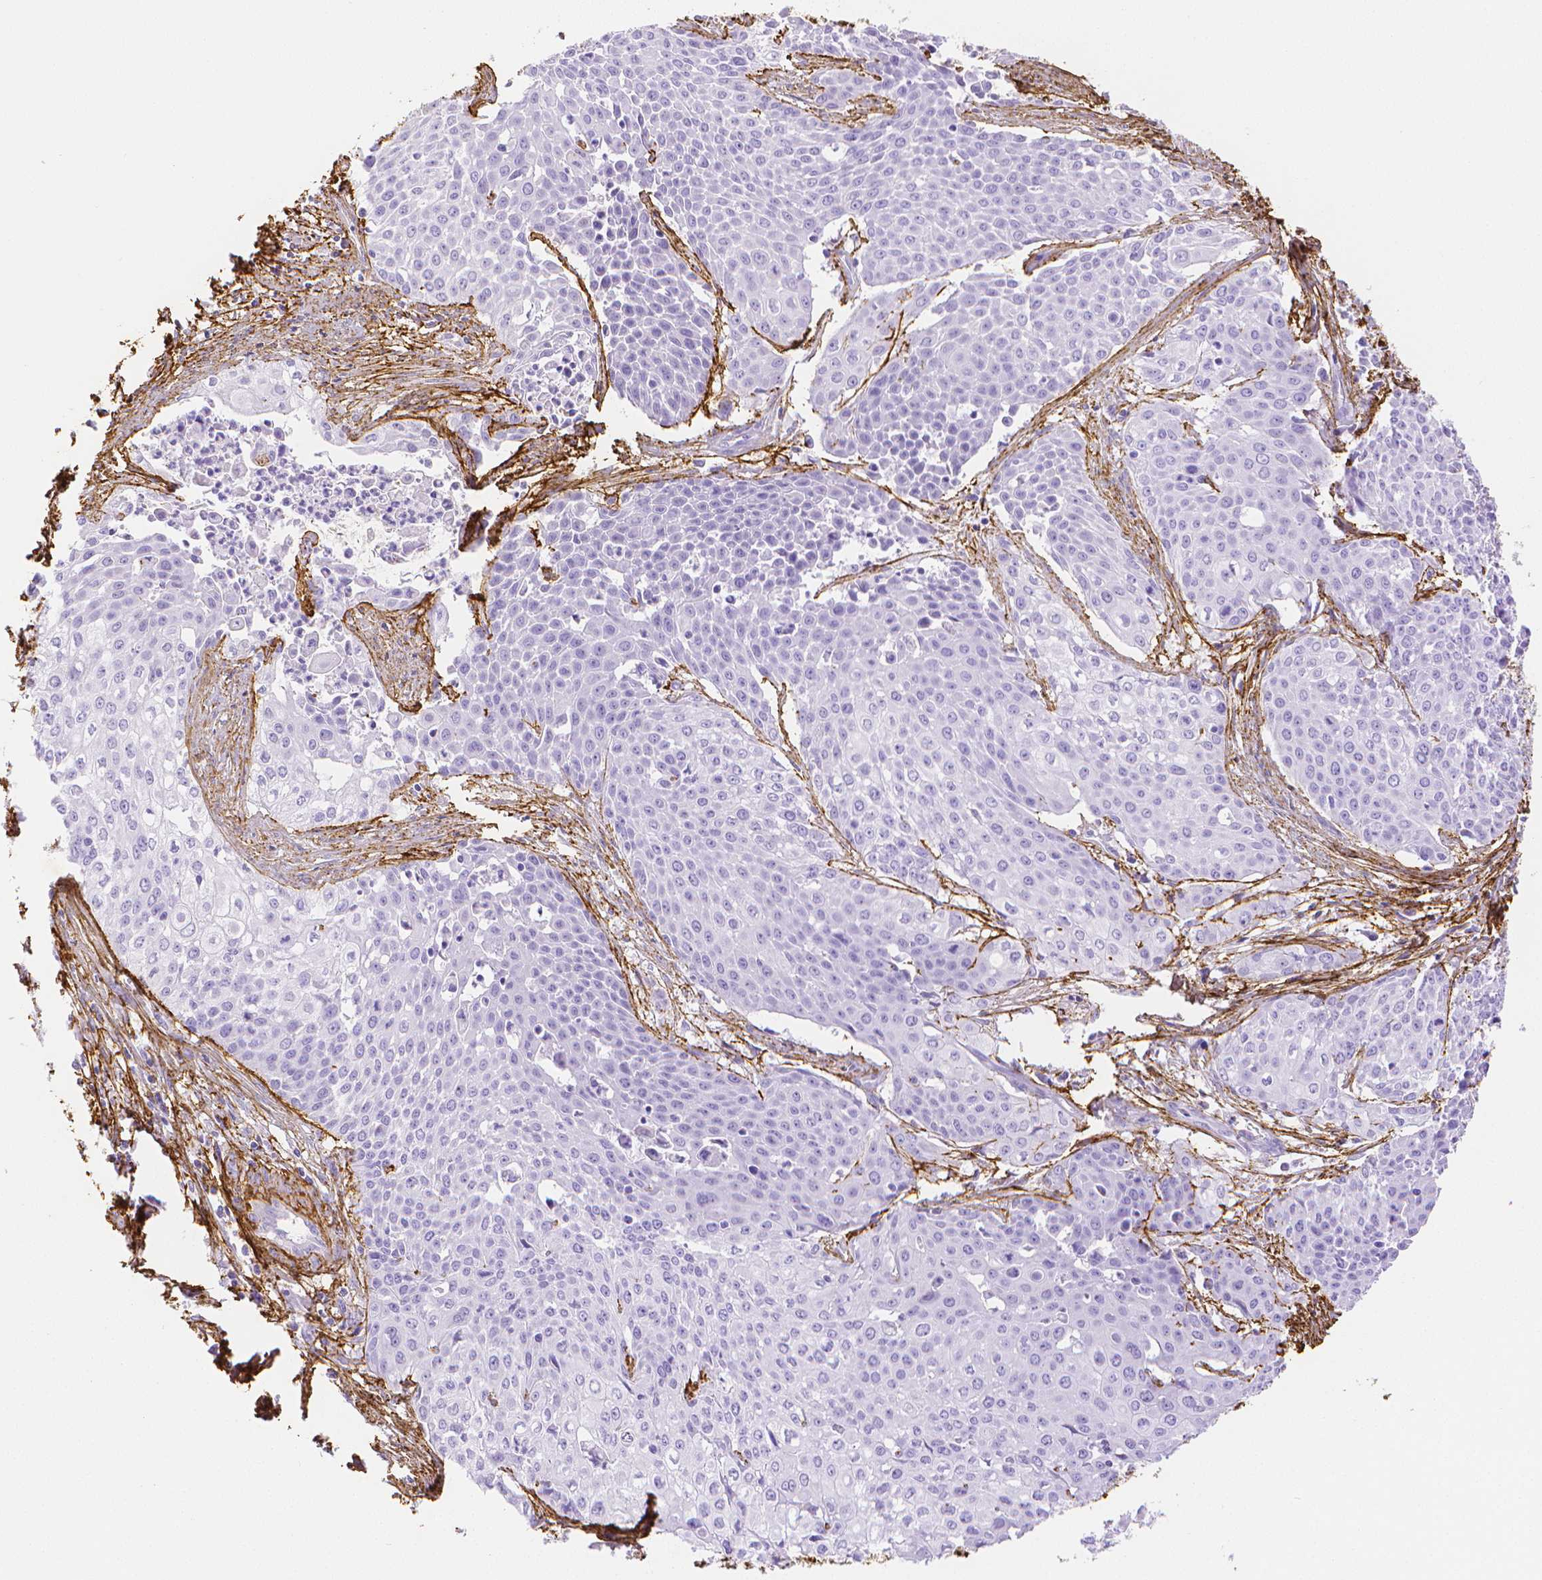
{"staining": {"intensity": "negative", "quantity": "none", "location": "none"}, "tissue": "cervical cancer", "cell_type": "Tumor cells", "image_type": "cancer", "snomed": [{"axis": "morphology", "description": "Squamous cell carcinoma, NOS"}, {"axis": "topography", "description": "Cervix"}], "caption": "High power microscopy micrograph of an immunohistochemistry (IHC) micrograph of cervical cancer, revealing no significant expression in tumor cells.", "gene": "FBN1", "patient": {"sex": "female", "age": 39}}